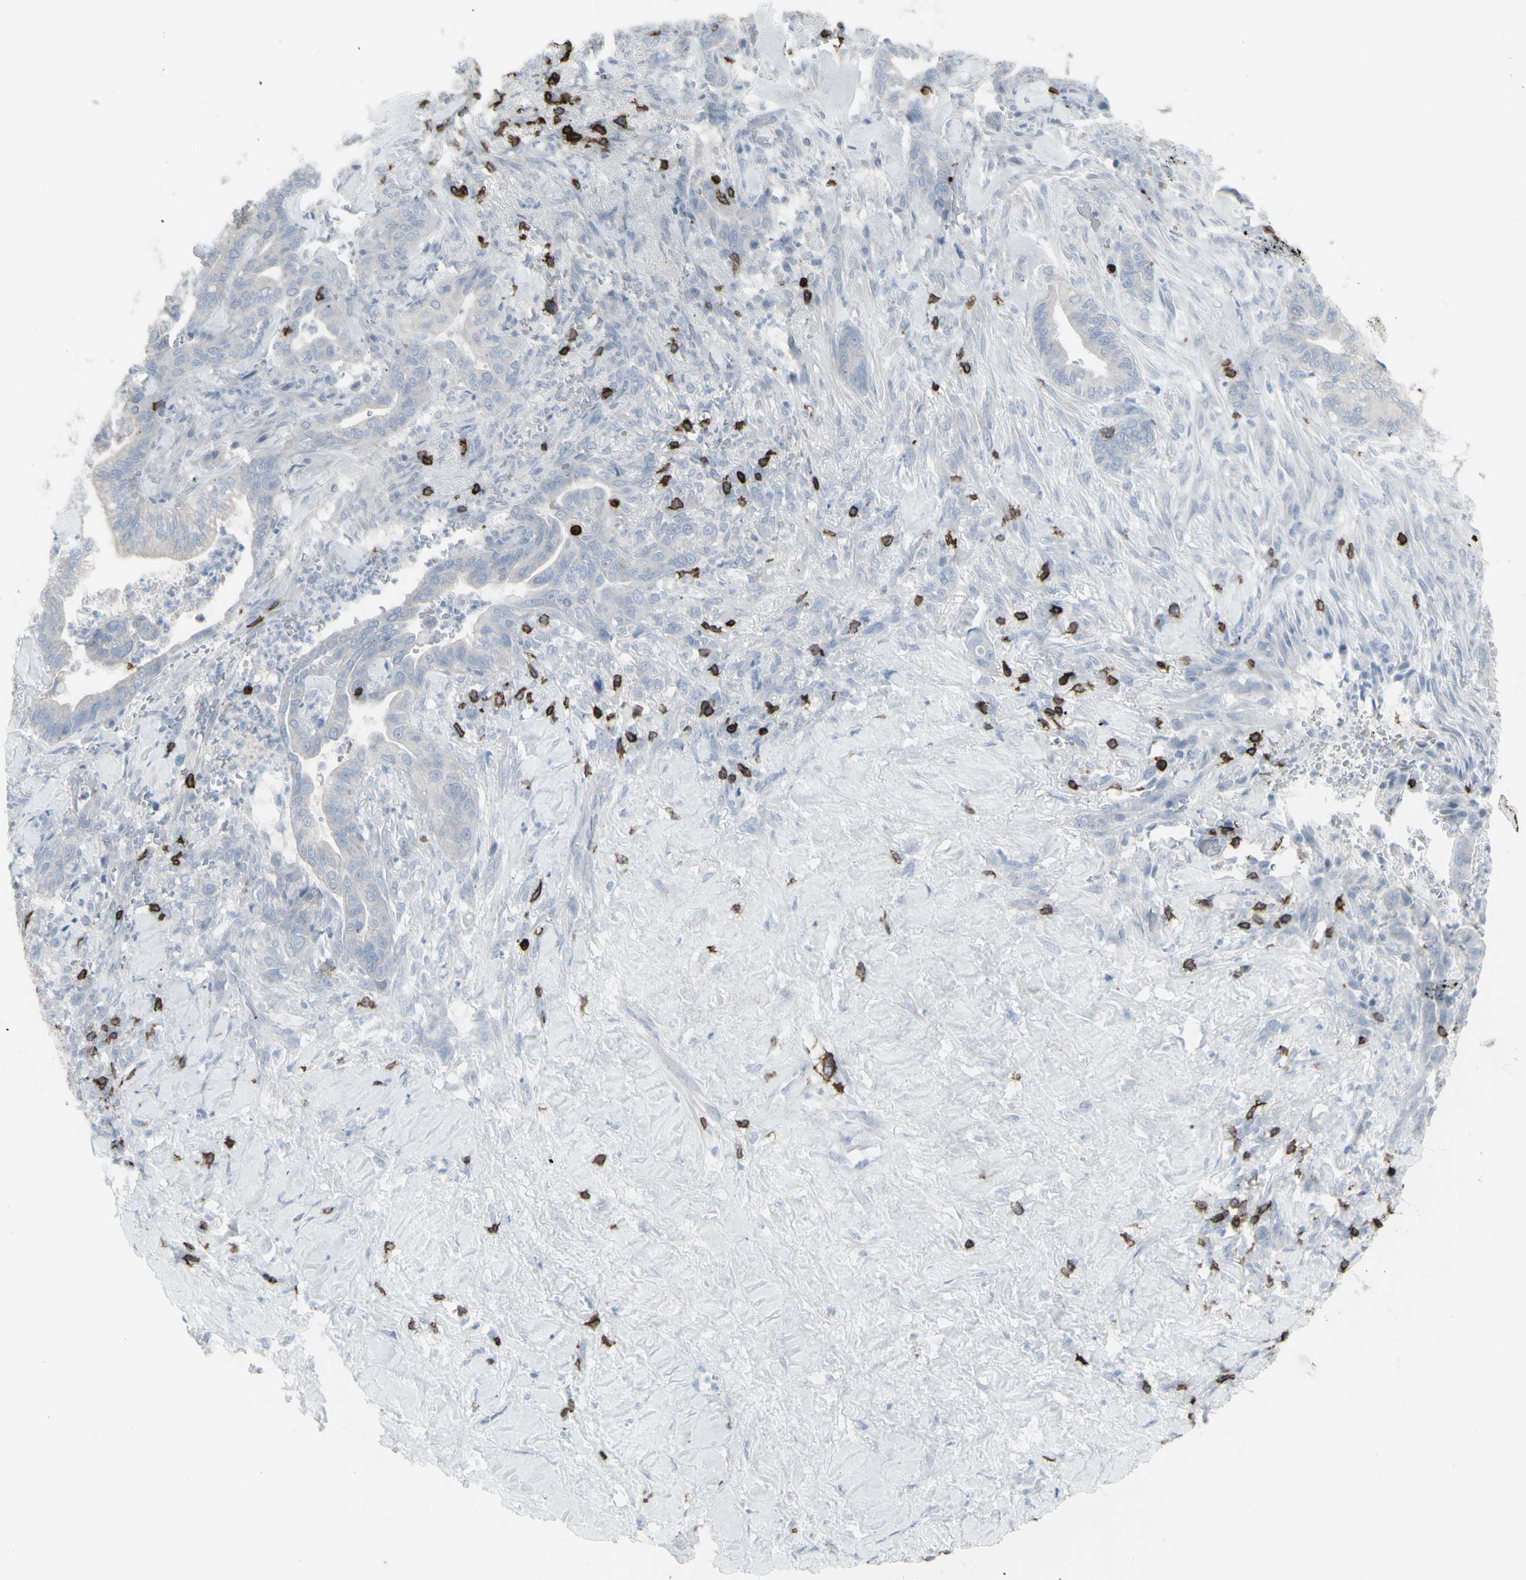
{"staining": {"intensity": "negative", "quantity": "none", "location": "none"}, "tissue": "liver cancer", "cell_type": "Tumor cells", "image_type": "cancer", "snomed": [{"axis": "morphology", "description": "Cholangiocarcinoma"}, {"axis": "topography", "description": "Liver"}], "caption": "Tumor cells are negative for brown protein staining in liver cancer. Brightfield microscopy of IHC stained with DAB (brown) and hematoxylin (blue), captured at high magnification.", "gene": "CD247", "patient": {"sex": "female", "age": 67}}